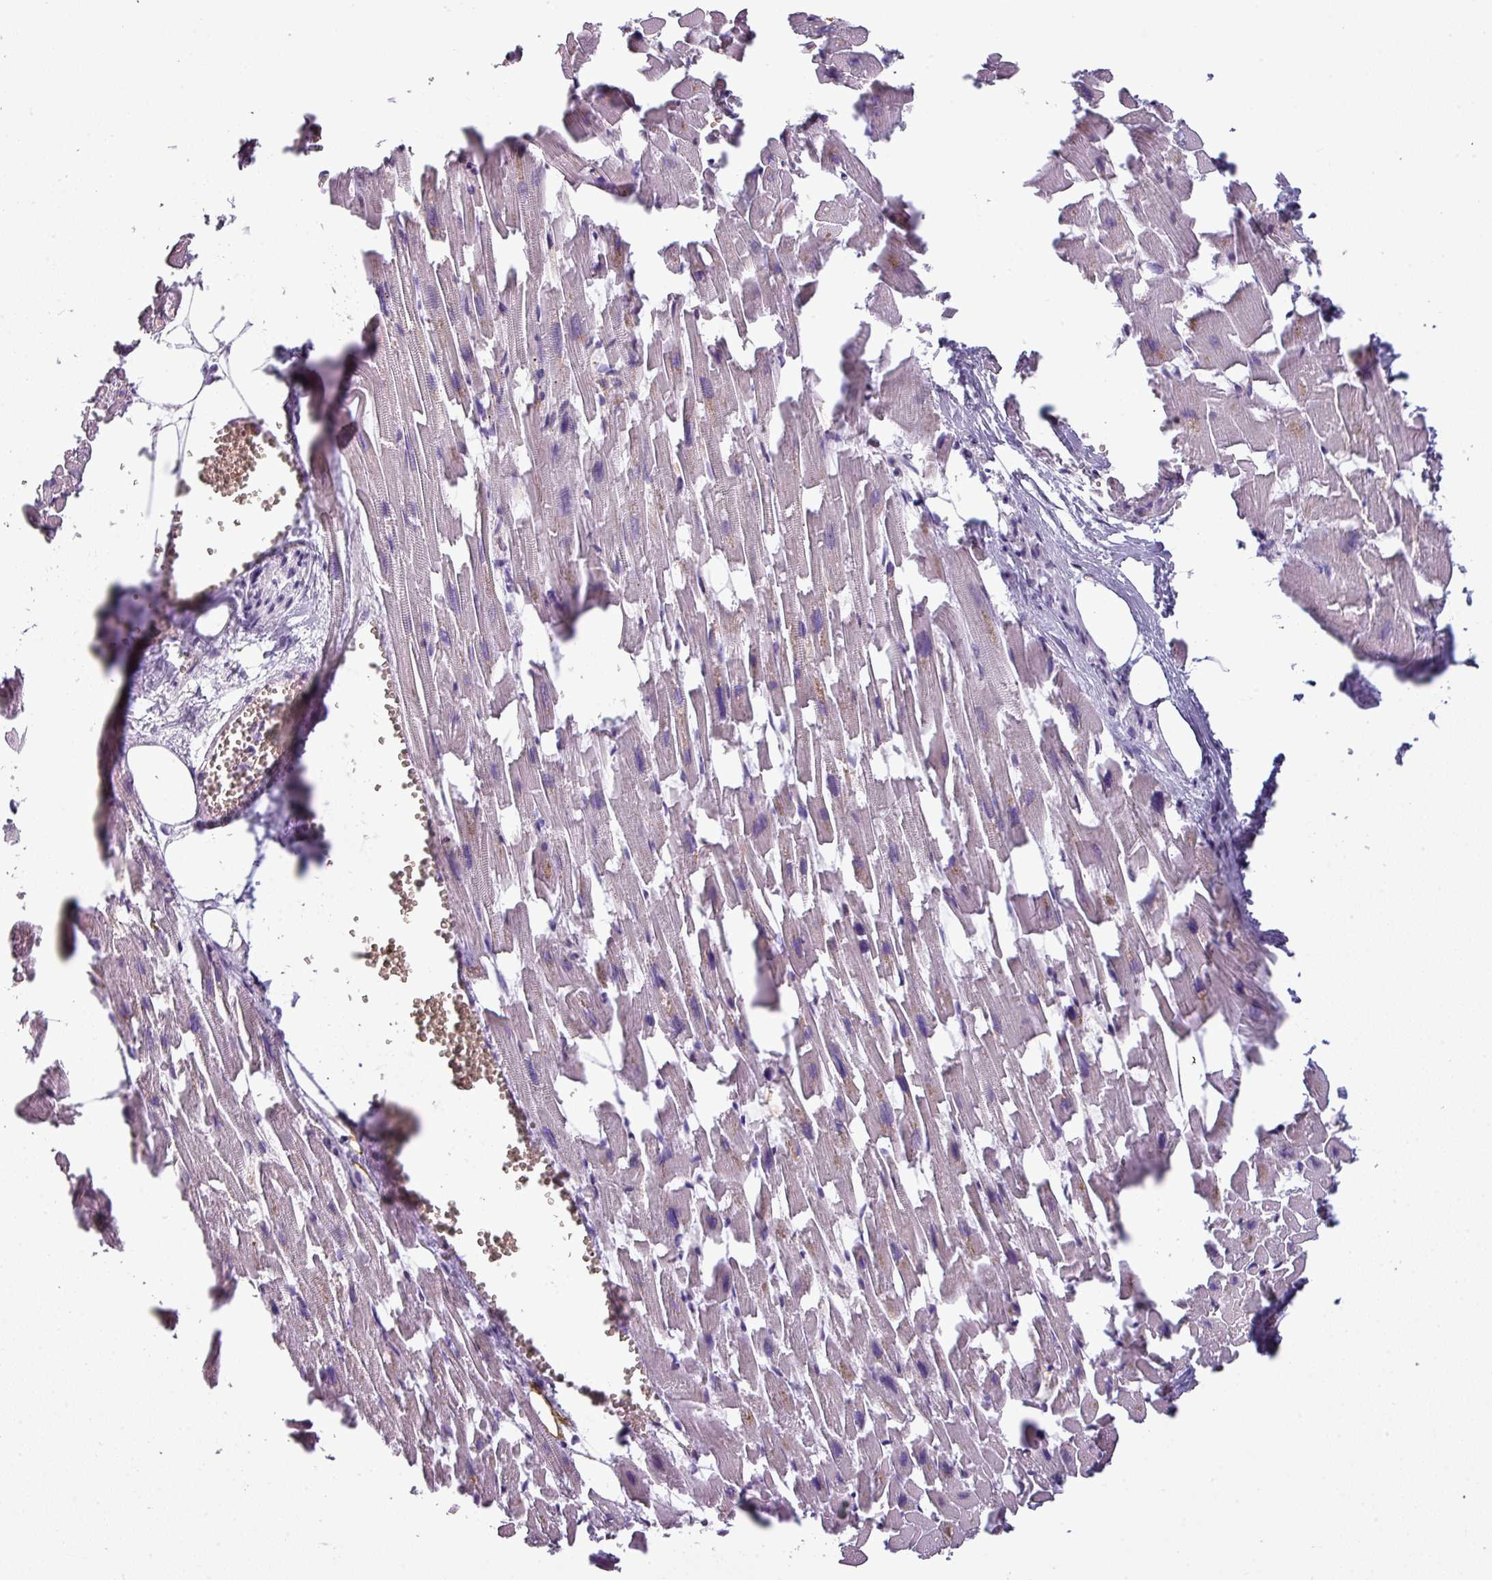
{"staining": {"intensity": "negative", "quantity": "none", "location": "none"}, "tissue": "heart muscle", "cell_type": "Cardiomyocytes", "image_type": "normal", "snomed": [{"axis": "morphology", "description": "Normal tissue, NOS"}, {"axis": "topography", "description": "Heart"}], "caption": "This is an IHC micrograph of unremarkable heart muscle. There is no positivity in cardiomyocytes.", "gene": "AREL1", "patient": {"sex": "female", "age": 64}}